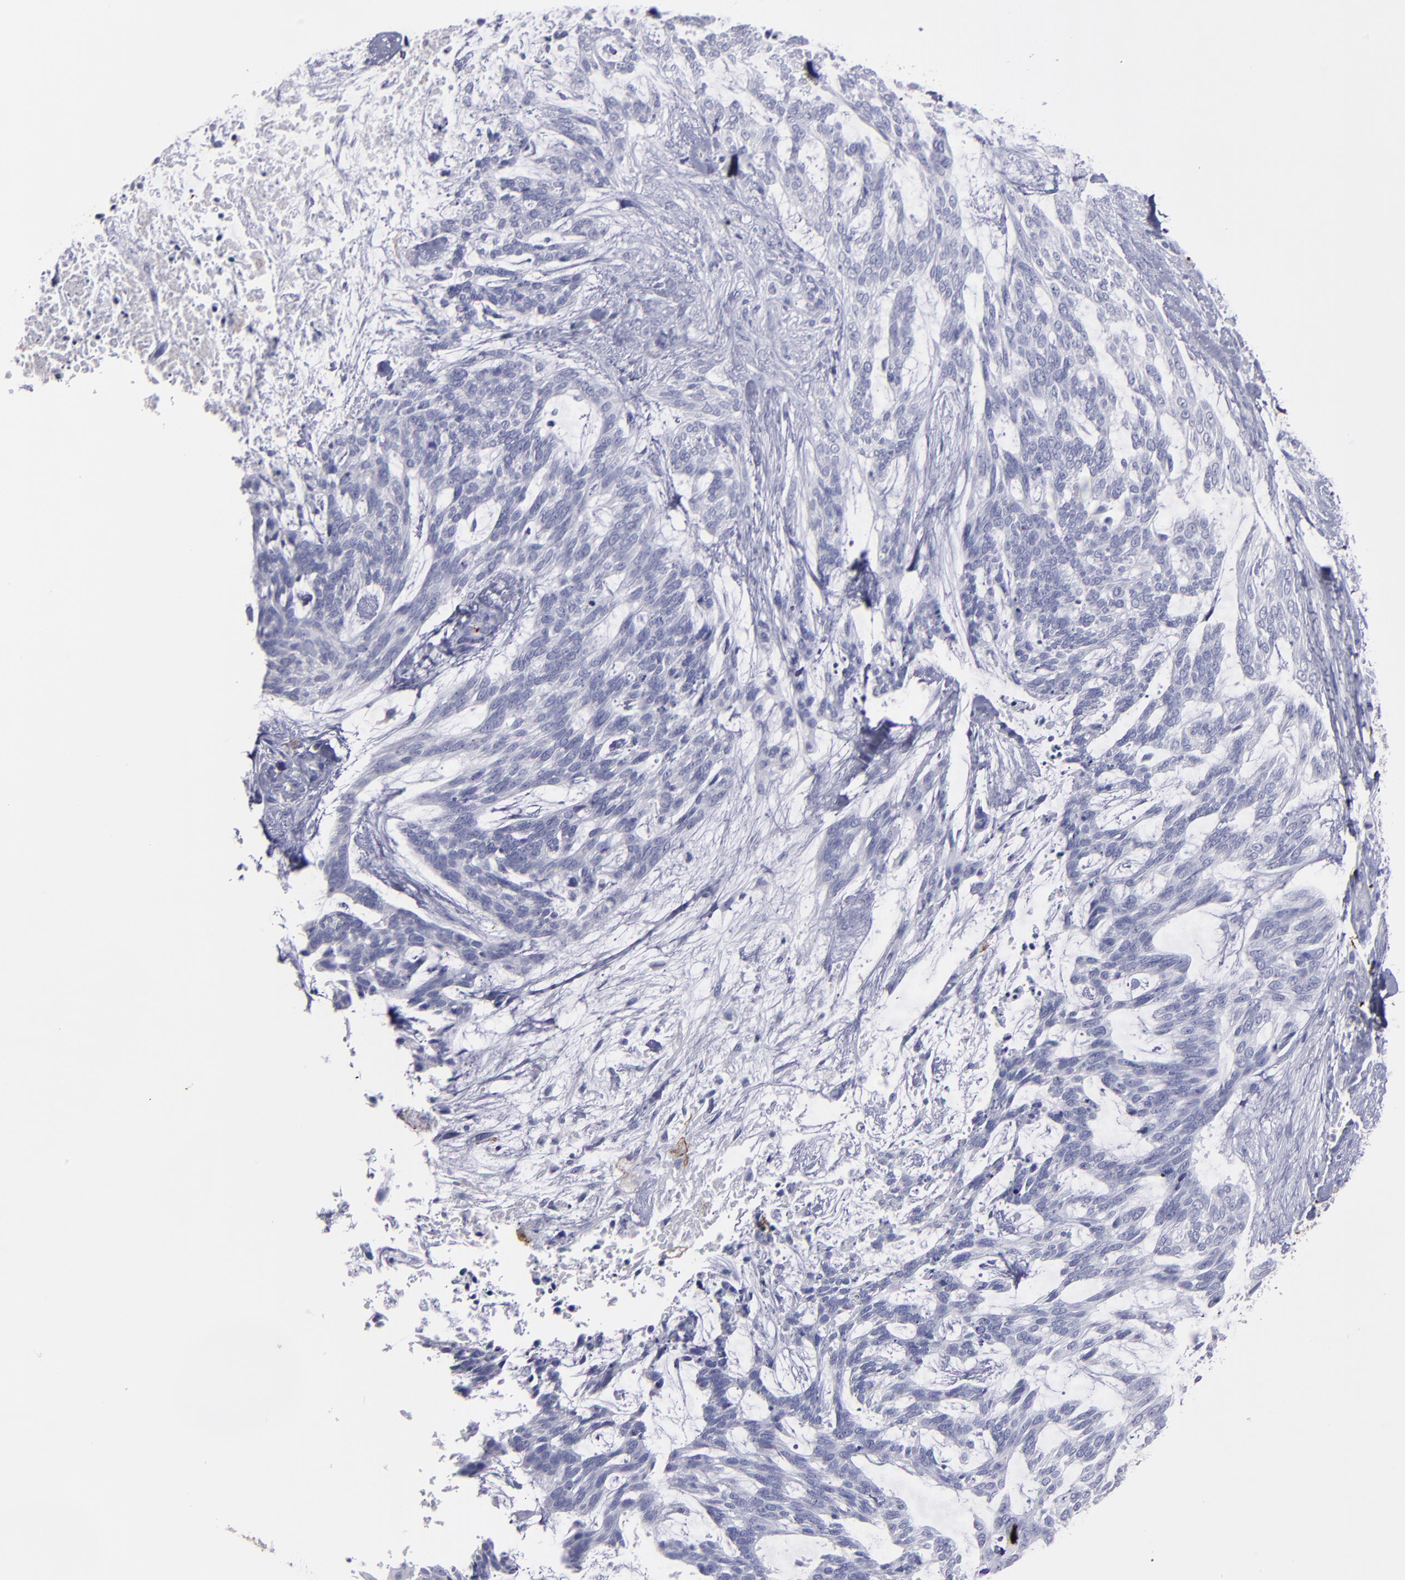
{"staining": {"intensity": "negative", "quantity": "none", "location": "none"}, "tissue": "skin cancer", "cell_type": "Tumor cells", "image_type": "cancer", "snomed": [{"axis": "morphology", "description": "Normal tissue, NOS"}, {"axis": "morphology", "description": "Basal cell carcinoma"}, {"axis": "topography", "description": "Skin"}], "caption": "Tumor cells show no significant protein staining in skin cancer. Brightfield microscopy of immunohistochemistry stained with DAB (brown) and hematoxylin (blue), captured at high magnification.", "gene": "CD36", "patient": {"sex": "female", "age": 71}}